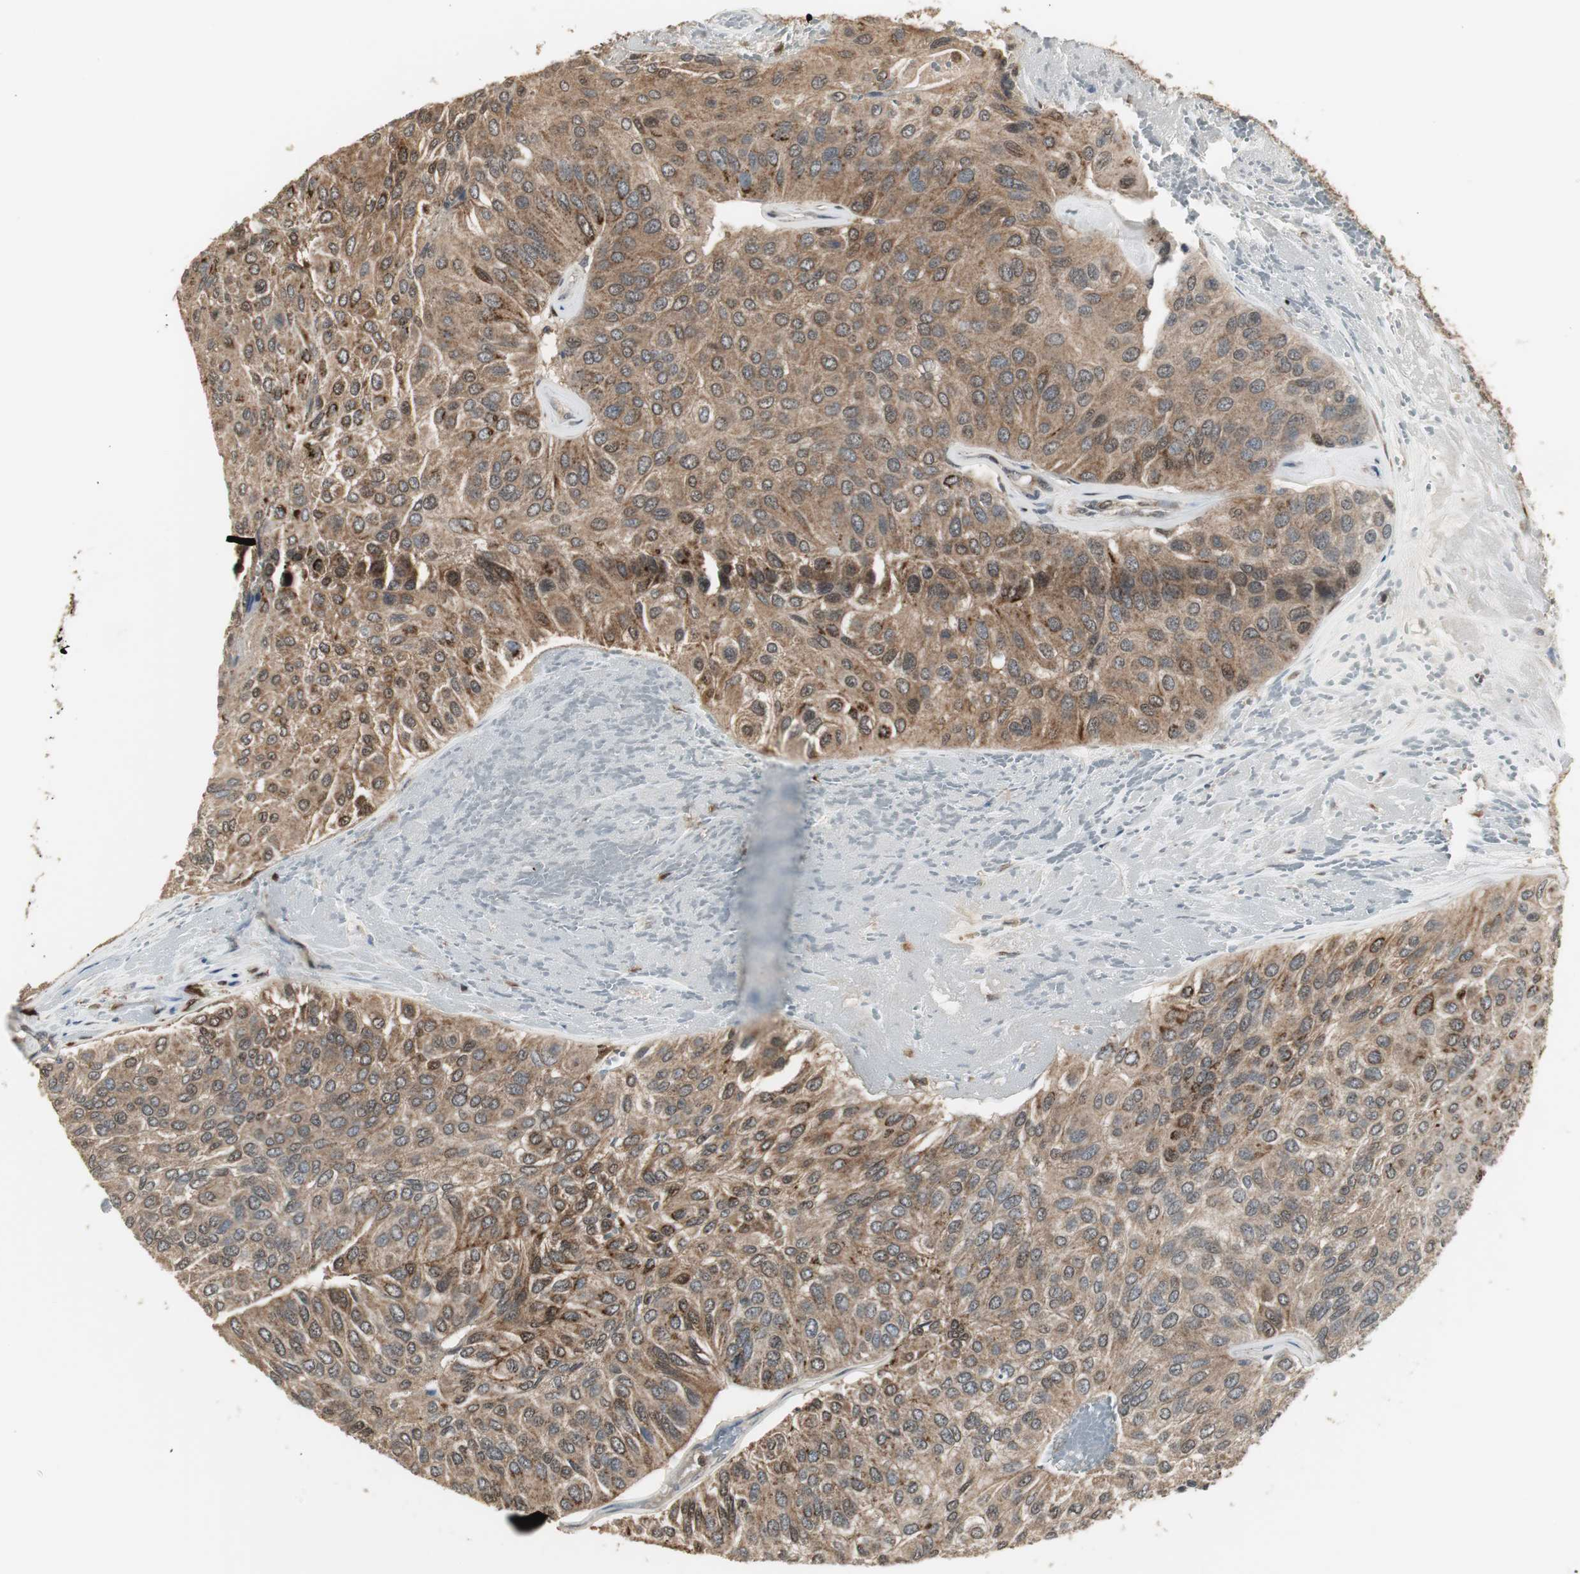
{"staining": {"intensity": "moderate", "quantity": ">75%", "location": "cytoplasmic/membranous,nuclear"}, "tissue": "urothelial cancer", "cell_type": "Tumor cells", "image_type": "cancer", "snomed": [{"axis": "morphology", "description": "Urothelial carcinoma, High grade"}, {"axis": "topography", "description": "Urinary bladder"}], "caption": "Moderate cytoplasmic/membranous and nuclear staining for a protein is seen in approximately >75% of tumor cells of urothelial cancer using immunohistochemistry (IHC).", "gene": "PLIN3", "patient": {"sex": "male", "age": 66}}